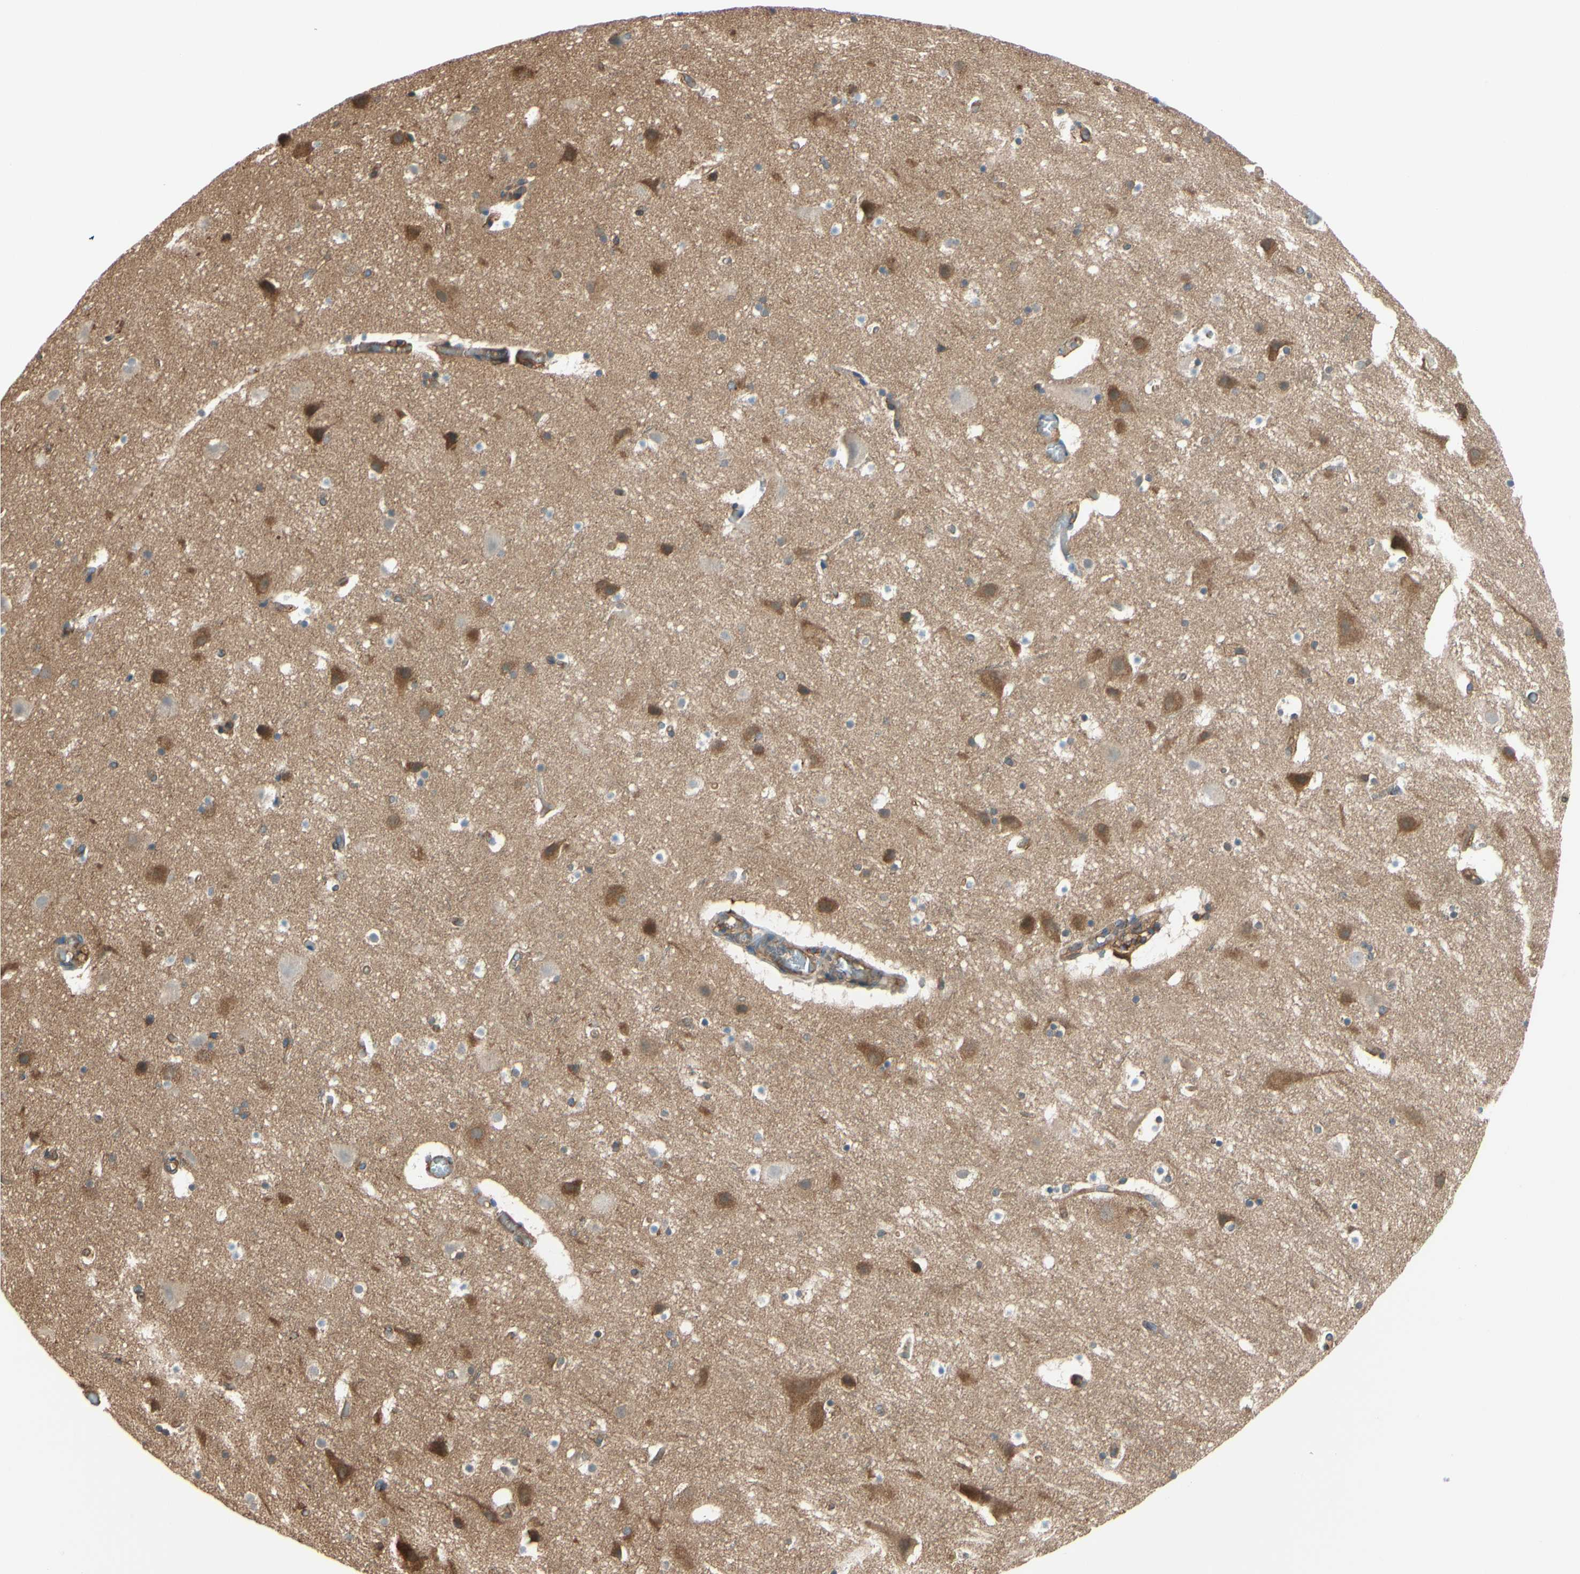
{"staining": {"intensity": "moderate", "quantity": ">75%", "location": "cytoplasmic/membranous"}, "tissue": "cerebral cortex", "cell_type": "Endothelial cells", "image_type": "normal", "snomed": [{"axis": "morphology", "description": "Normal tissue, NOS"}, {"axis": "topography", "description": "Cerebral cortex"}], "caption": "Moderate cytoplasmic/membranous protein expression is seen in about >75% of endothelial cells in cerebral cortex. Ihc stains the protein of interest in brown and the nuclei are stained blue.", "gene": "EPS15", "patient": {"sex": "male", "age": 45}}